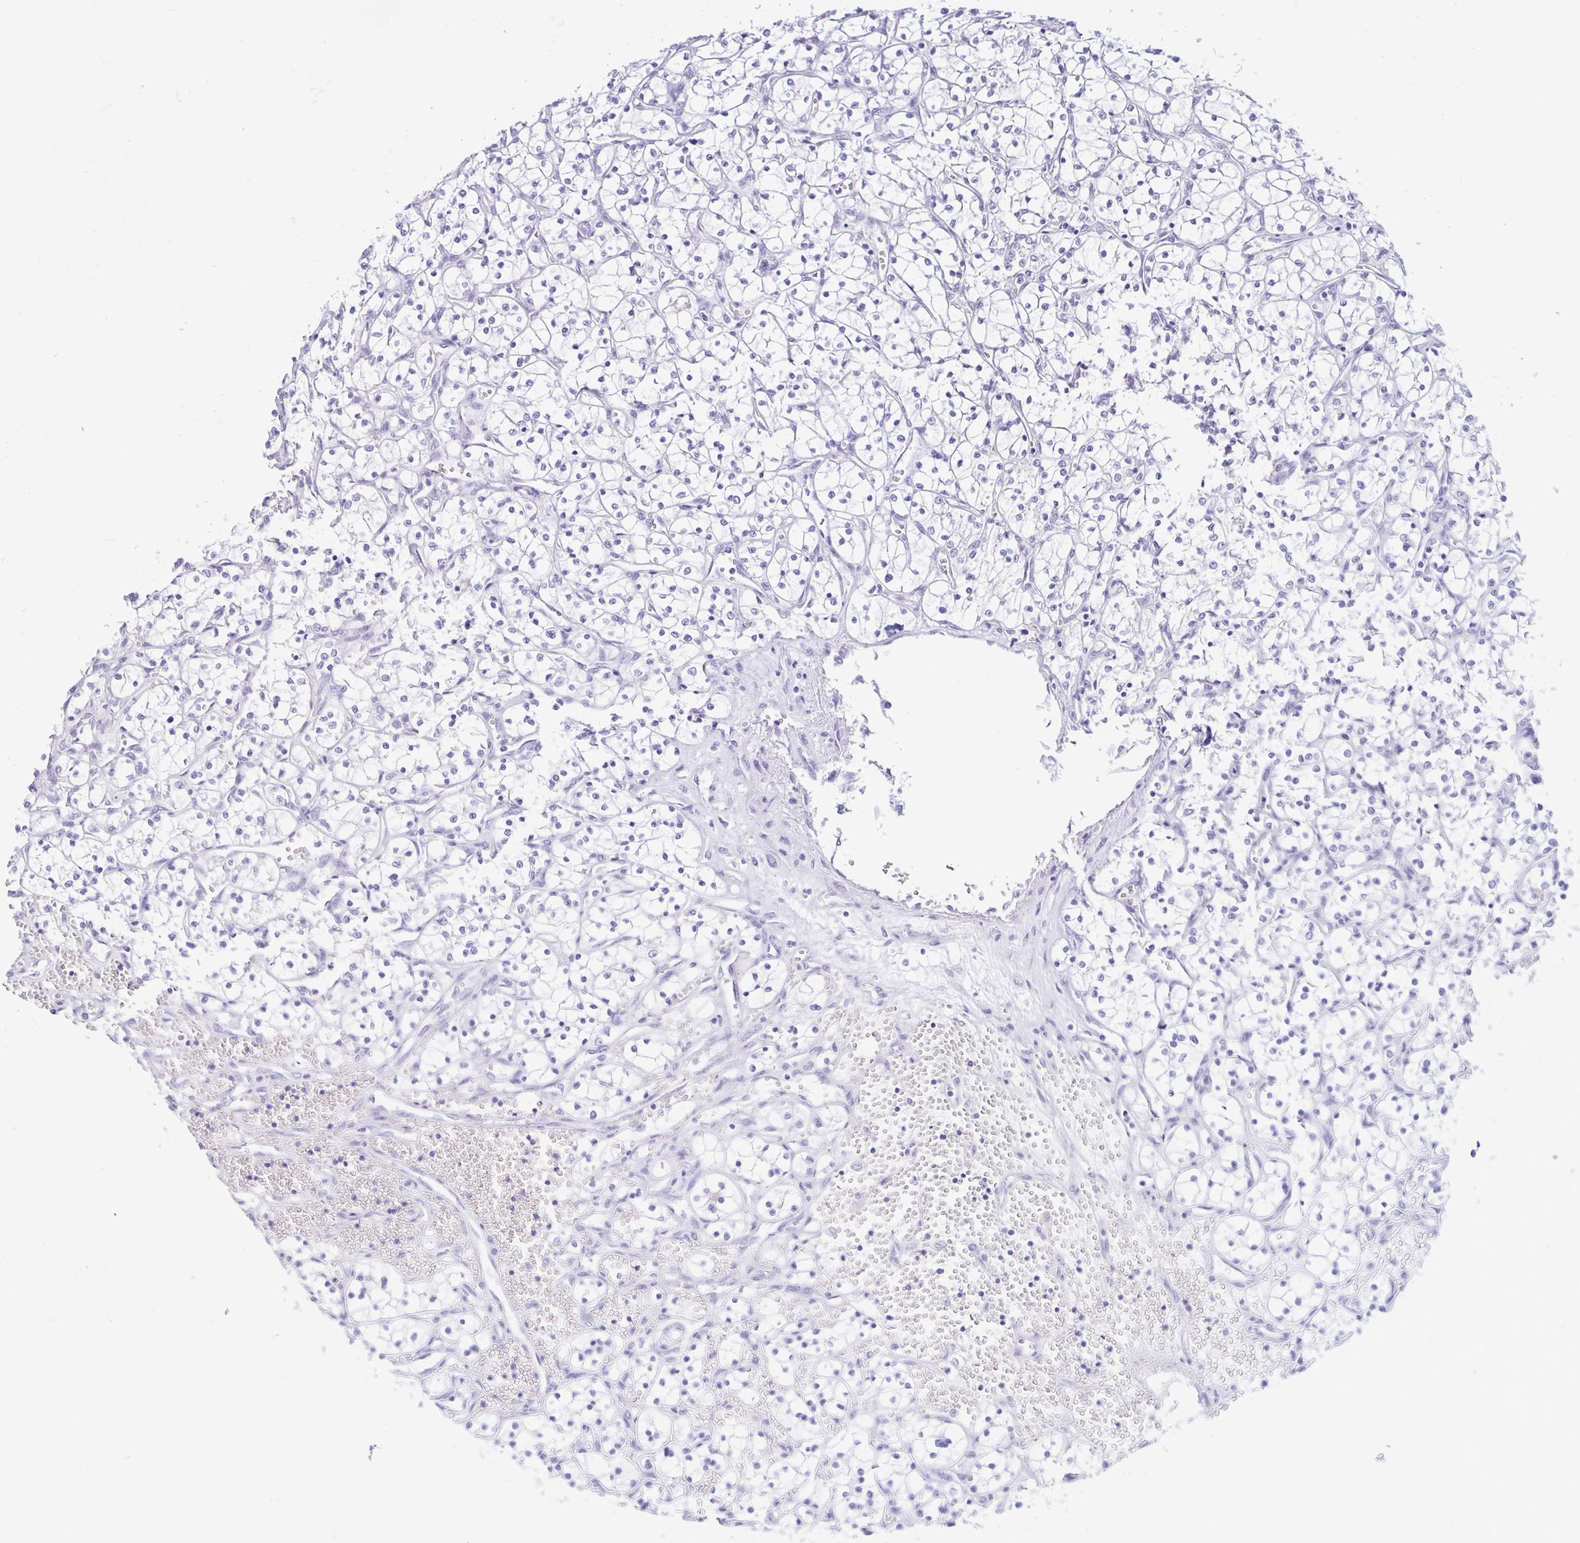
{"staining": {"intensity": "negative", "quantity": "none", "location": "none"}, "tissue": "renal cancer", "cell_type": "Tumor cells", "image_type": "cancer", "snomed": [{"axis": "morphology", "description": "Adenocarcinoma, NOS"}, {"axis": "topography", "description": "Kidney"}], "caption": "This histopathology image is of renal cancer stained with immunohistochemistry (IHC) to label a protein in brown with the nuclei are counter-stained blue. There is no expression in tumor cells.", "gene": "CYP19A1", "patient": {"sex": "female", "age": 69}}